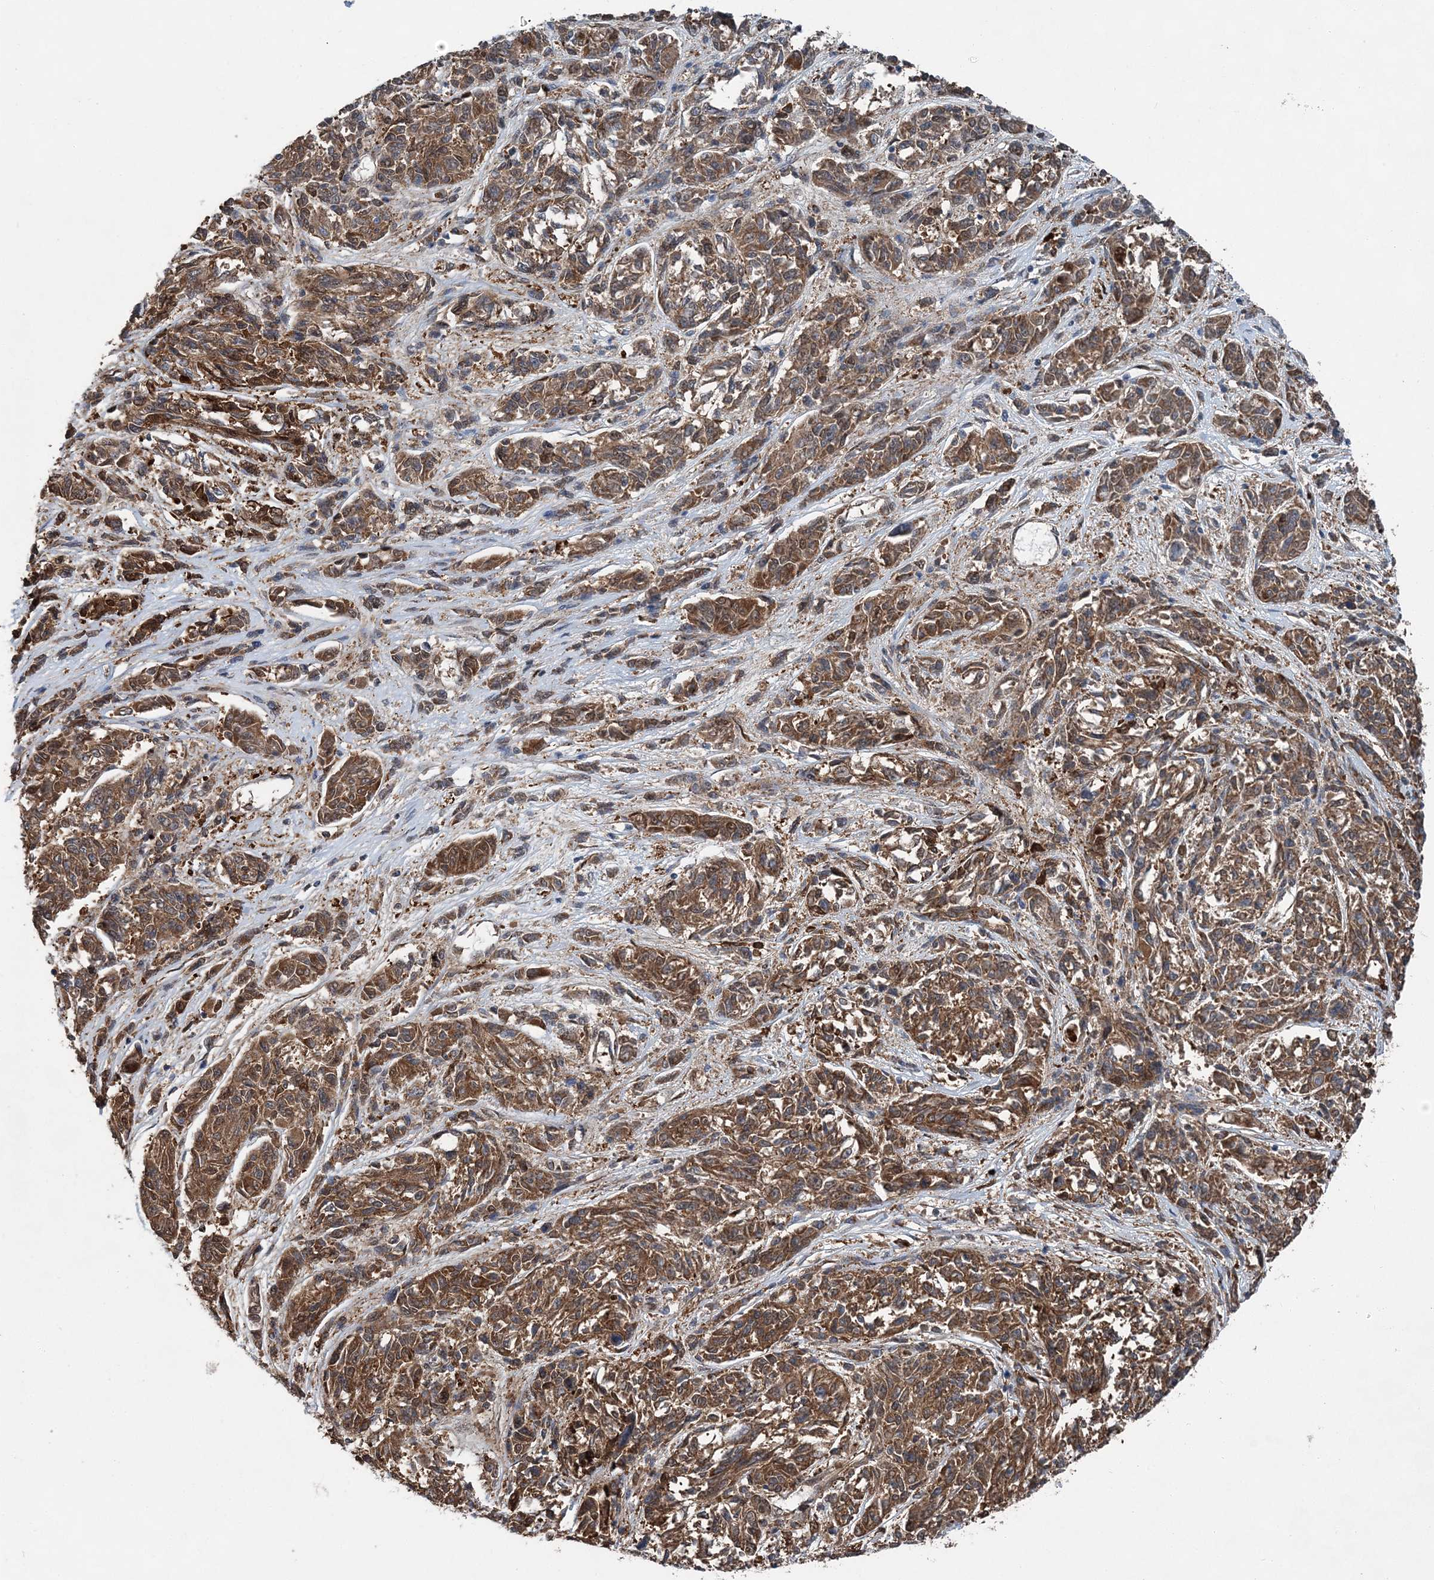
{"staining": {"intensity": "strong", "quantity": ">75%", "location": "cytoplasmic/membranous"}, "tissue": "melanoma", "cell_type": "Tumor cells", "image_type": "cancer", "snomed": [{"axis": "morphology", "description": "Malignant melanoma, NOS"}, {"axis": "topography", "description": "Skin"}], "caption": "An image of malignant melanoma stained for a protein reveals strong cytoplasmic/membranous brown staining in tumor cells. (brown staining indicates protein expression, while blue staining denotes nuclei).", "gene": "SPOPL", "patient": {"sex": "male", "age": 53}}